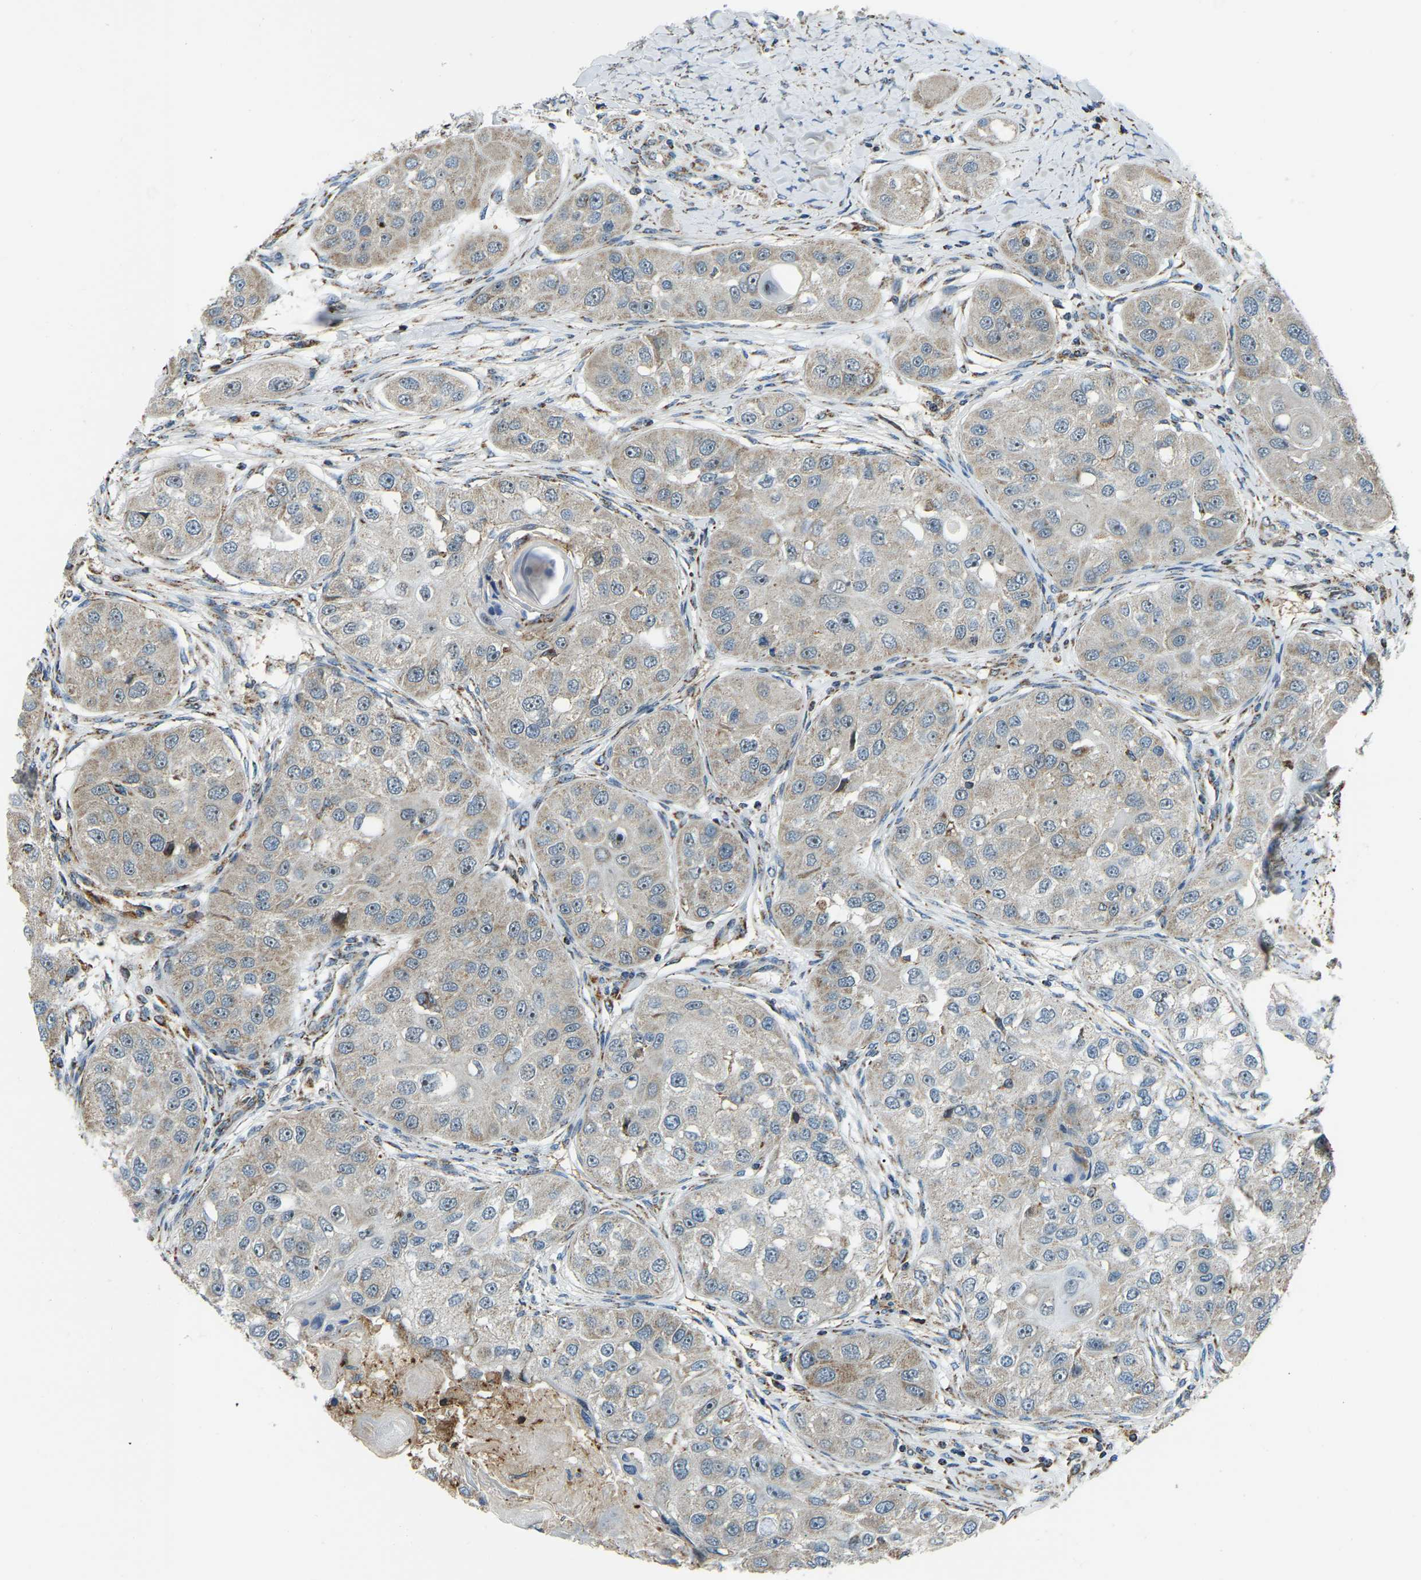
{"staining": {"intensity": "weak", "quantity": ">75%", "location": "cytoplasmic/membranous"}, "tissue": "head and neck cancer", "cell_type": "Tumor cells", "image_type": "cancer", "snomed": [{"axis": "morphology", "description": "Normal tissue, NOS"}, {"axis": "morphology", "description": "Squamous cell carcinoma, NOS"}, {"axis": "topography", "description": "Skeletal muscle"}, {"axis": "topography", "description": "Head-Neck"}], "caption": "The image displays staining of head and neck cancer, revealing weak cytoplasmic/membranous protein positivity (brown color) within tumor cells.", "gene": "RBM33", "patient": {"sex": "male", "age": 51}}